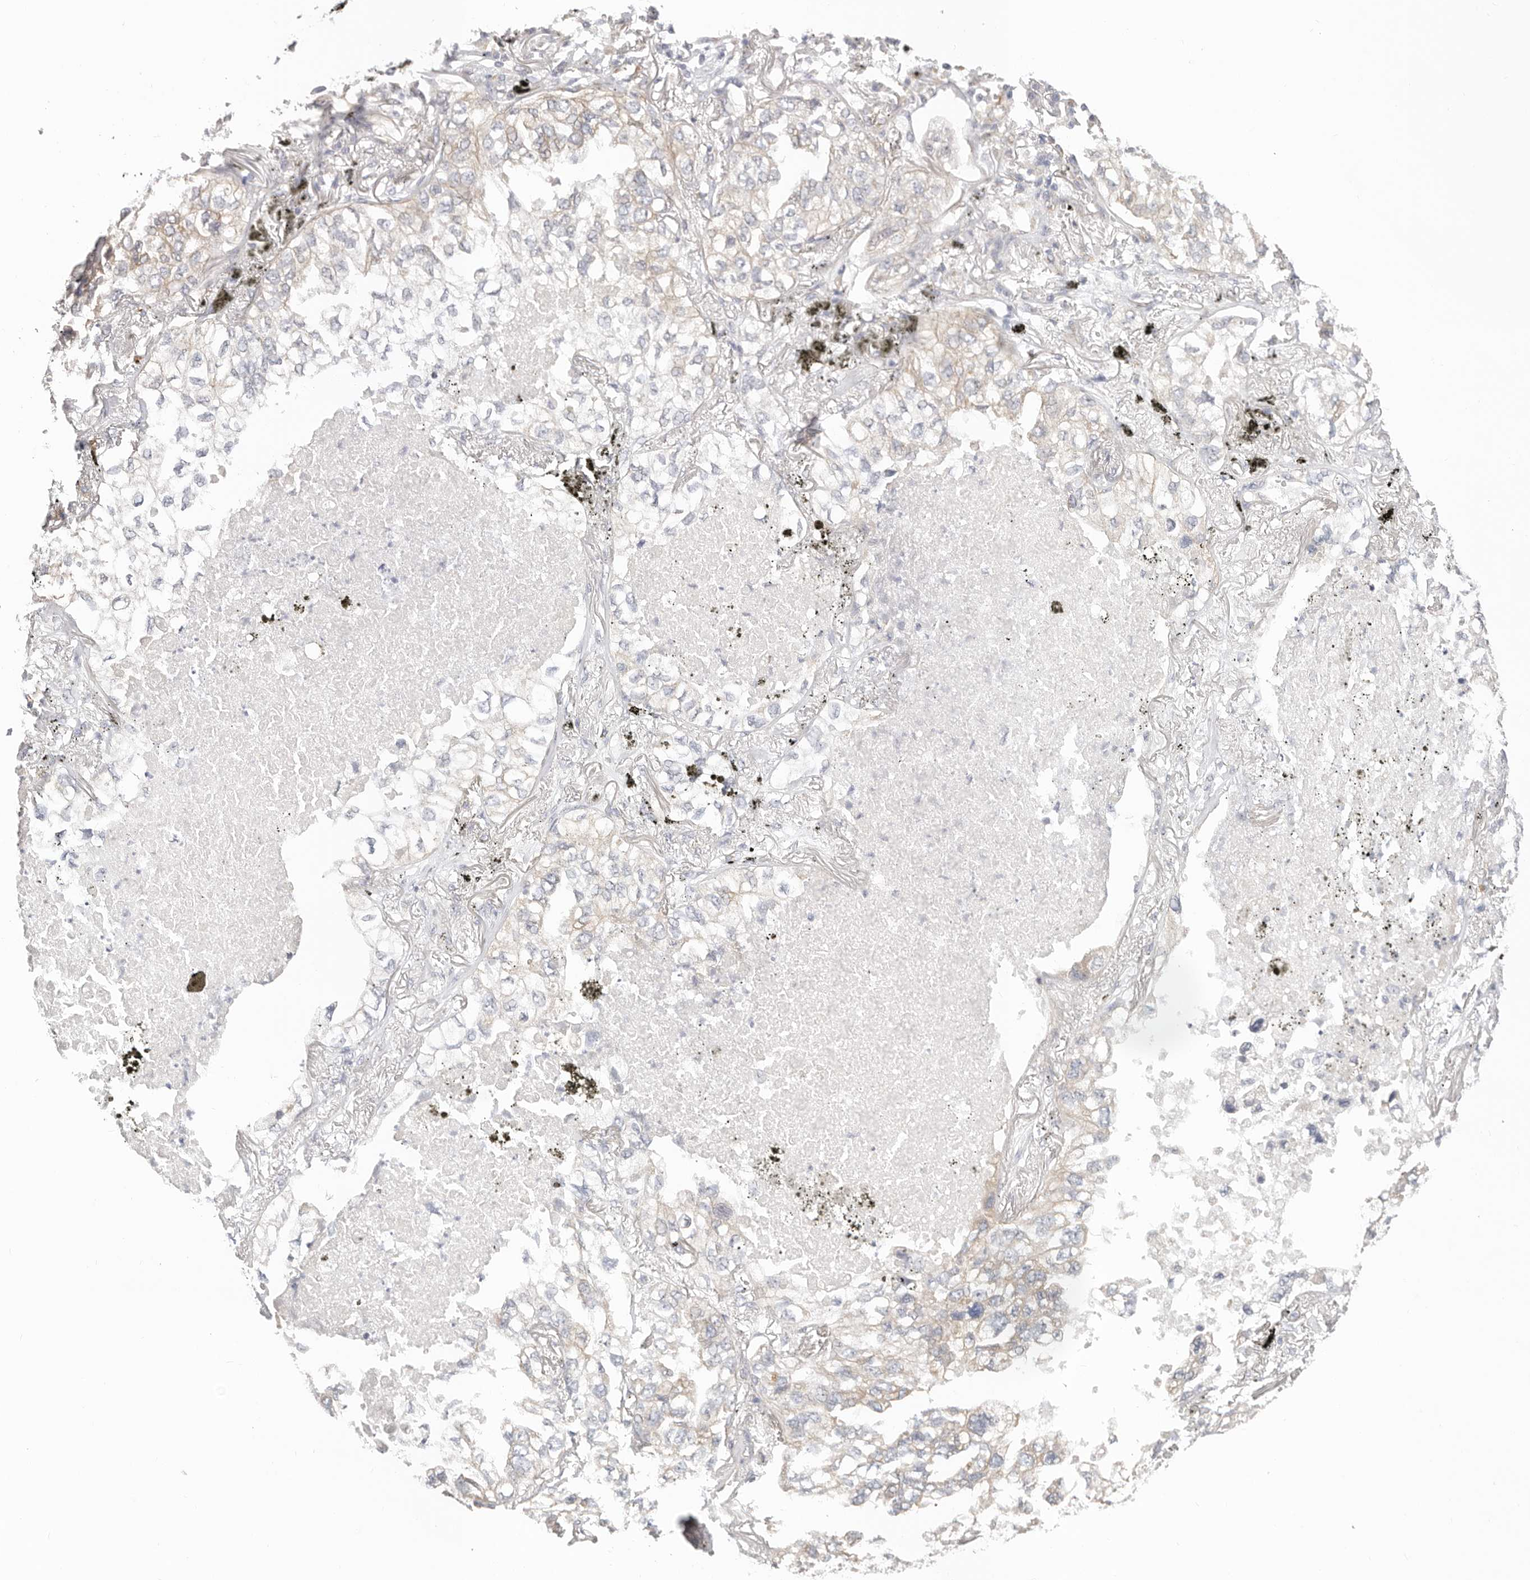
{"staining": {"intensity": "negative", "quantity": "none", "location": "none"}, "tissue": "lung cancer", "cell_type": "Tumor cells", "image_type": "cancer", "snomed": [{"axis": "morphology", "description": "Adenocarcinoma, NOS"}, {"axis": "topography", "description": "Lung"}], "caption": "Immunohistochemical staining of lung adenocarcinoma reveals no significant positivity in tumor cells.", "gene": "AFDN", "patient": {"sex": "male", "age": 65}}